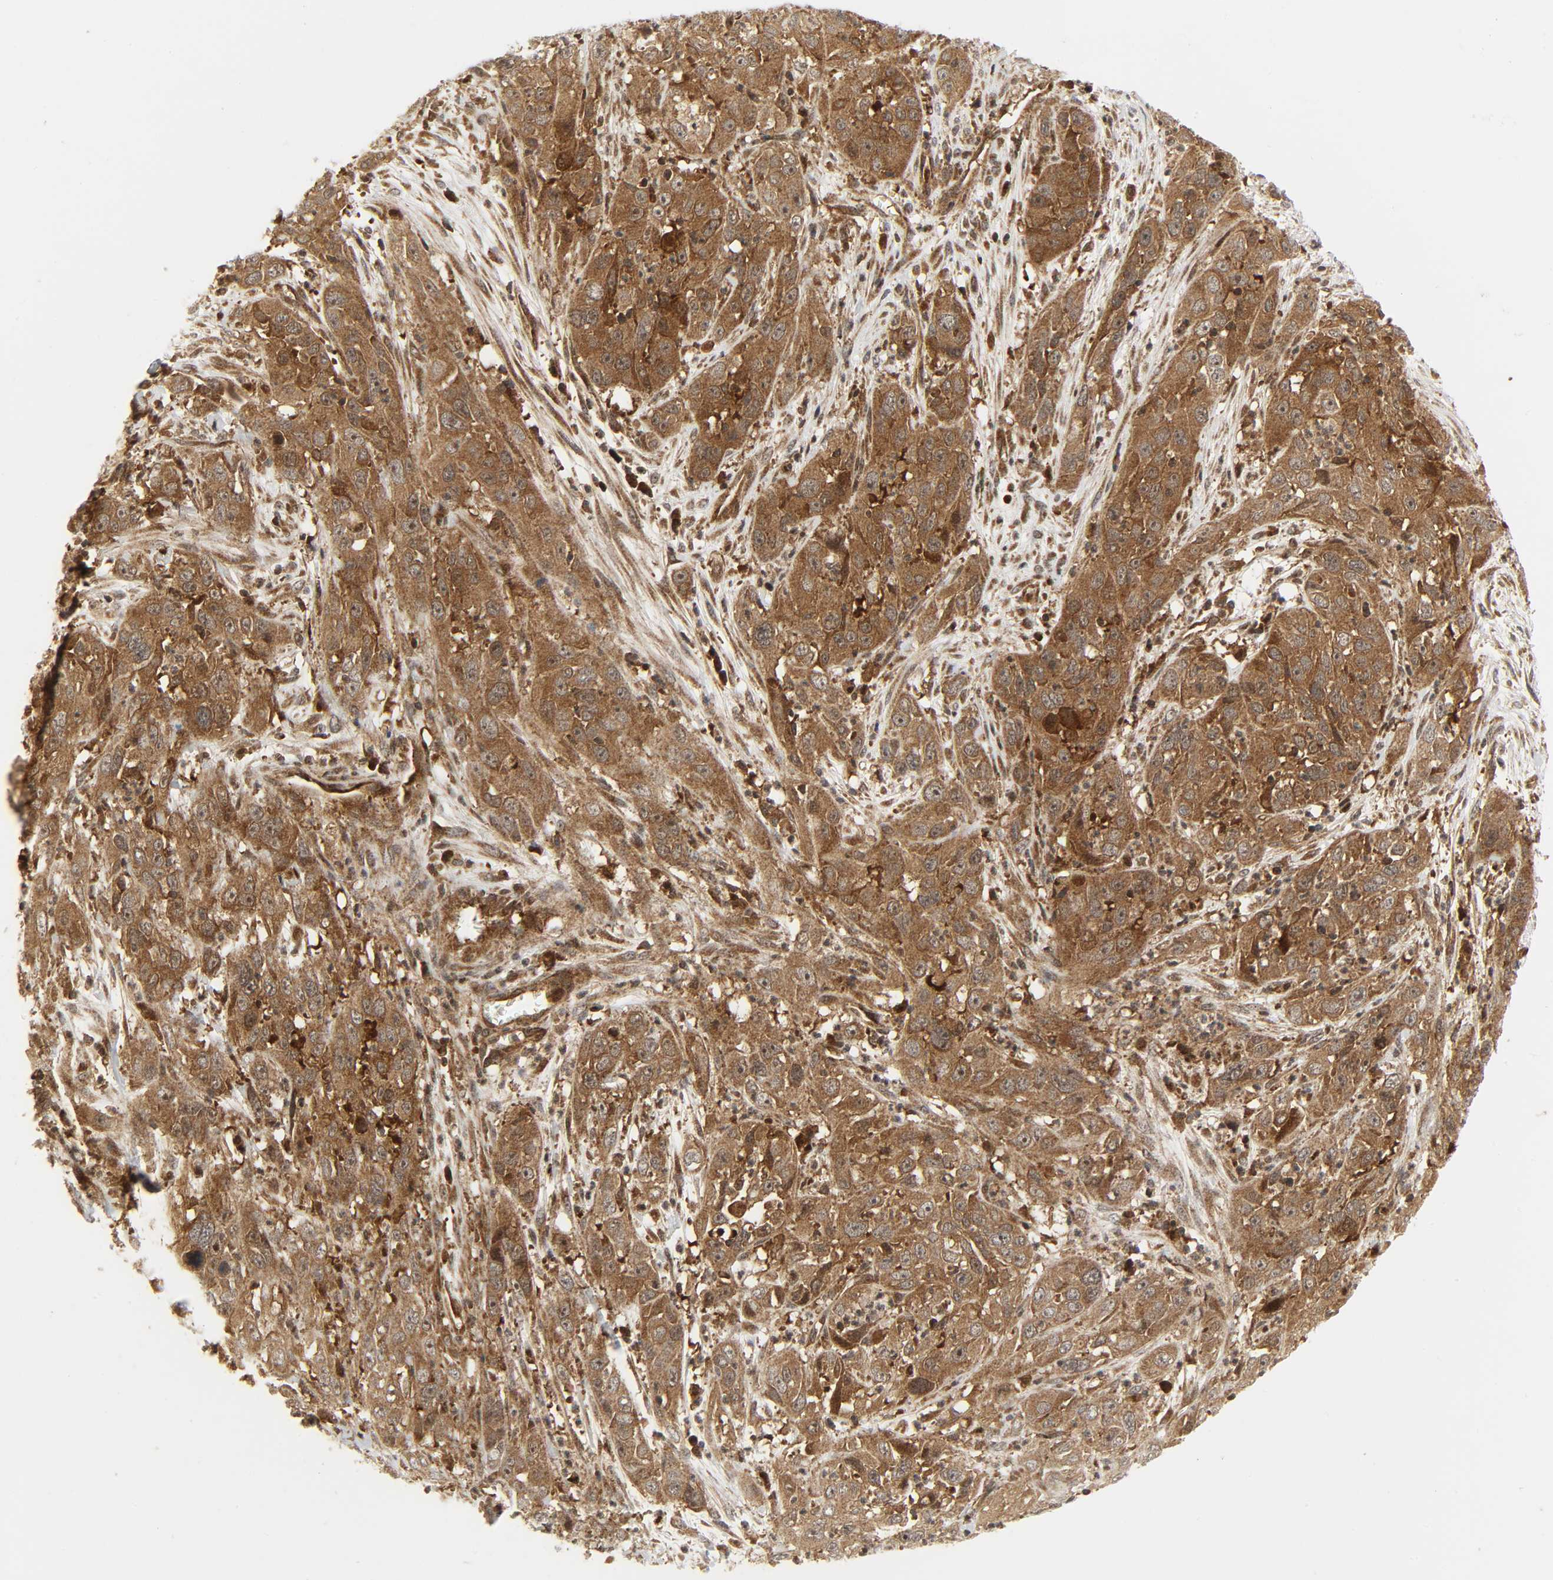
{"staining": {"intensity": "moderate", "quantity": ">75%", "location": "cytoplasmic/membranous"}, "tissue": "cervical cancer", "cell_type": "Tumor cells", "image_type": "cancer", "snomed": [{"axis": "morphology", "description": "Squamous cell carcinoma, NOS"}, {"axis": "topography", "description": "Cervix"}], "caption": "A brown stain labels moderate cytoplasmic/membranous staining of a protein in cervical cancer (squamous cell carcinoma) tumor cells. (brown staining indicates protein expression, while blue staining denotes nuclei).", "gene": "CHUK", "patient": {"sex": "female", "age": 32}}